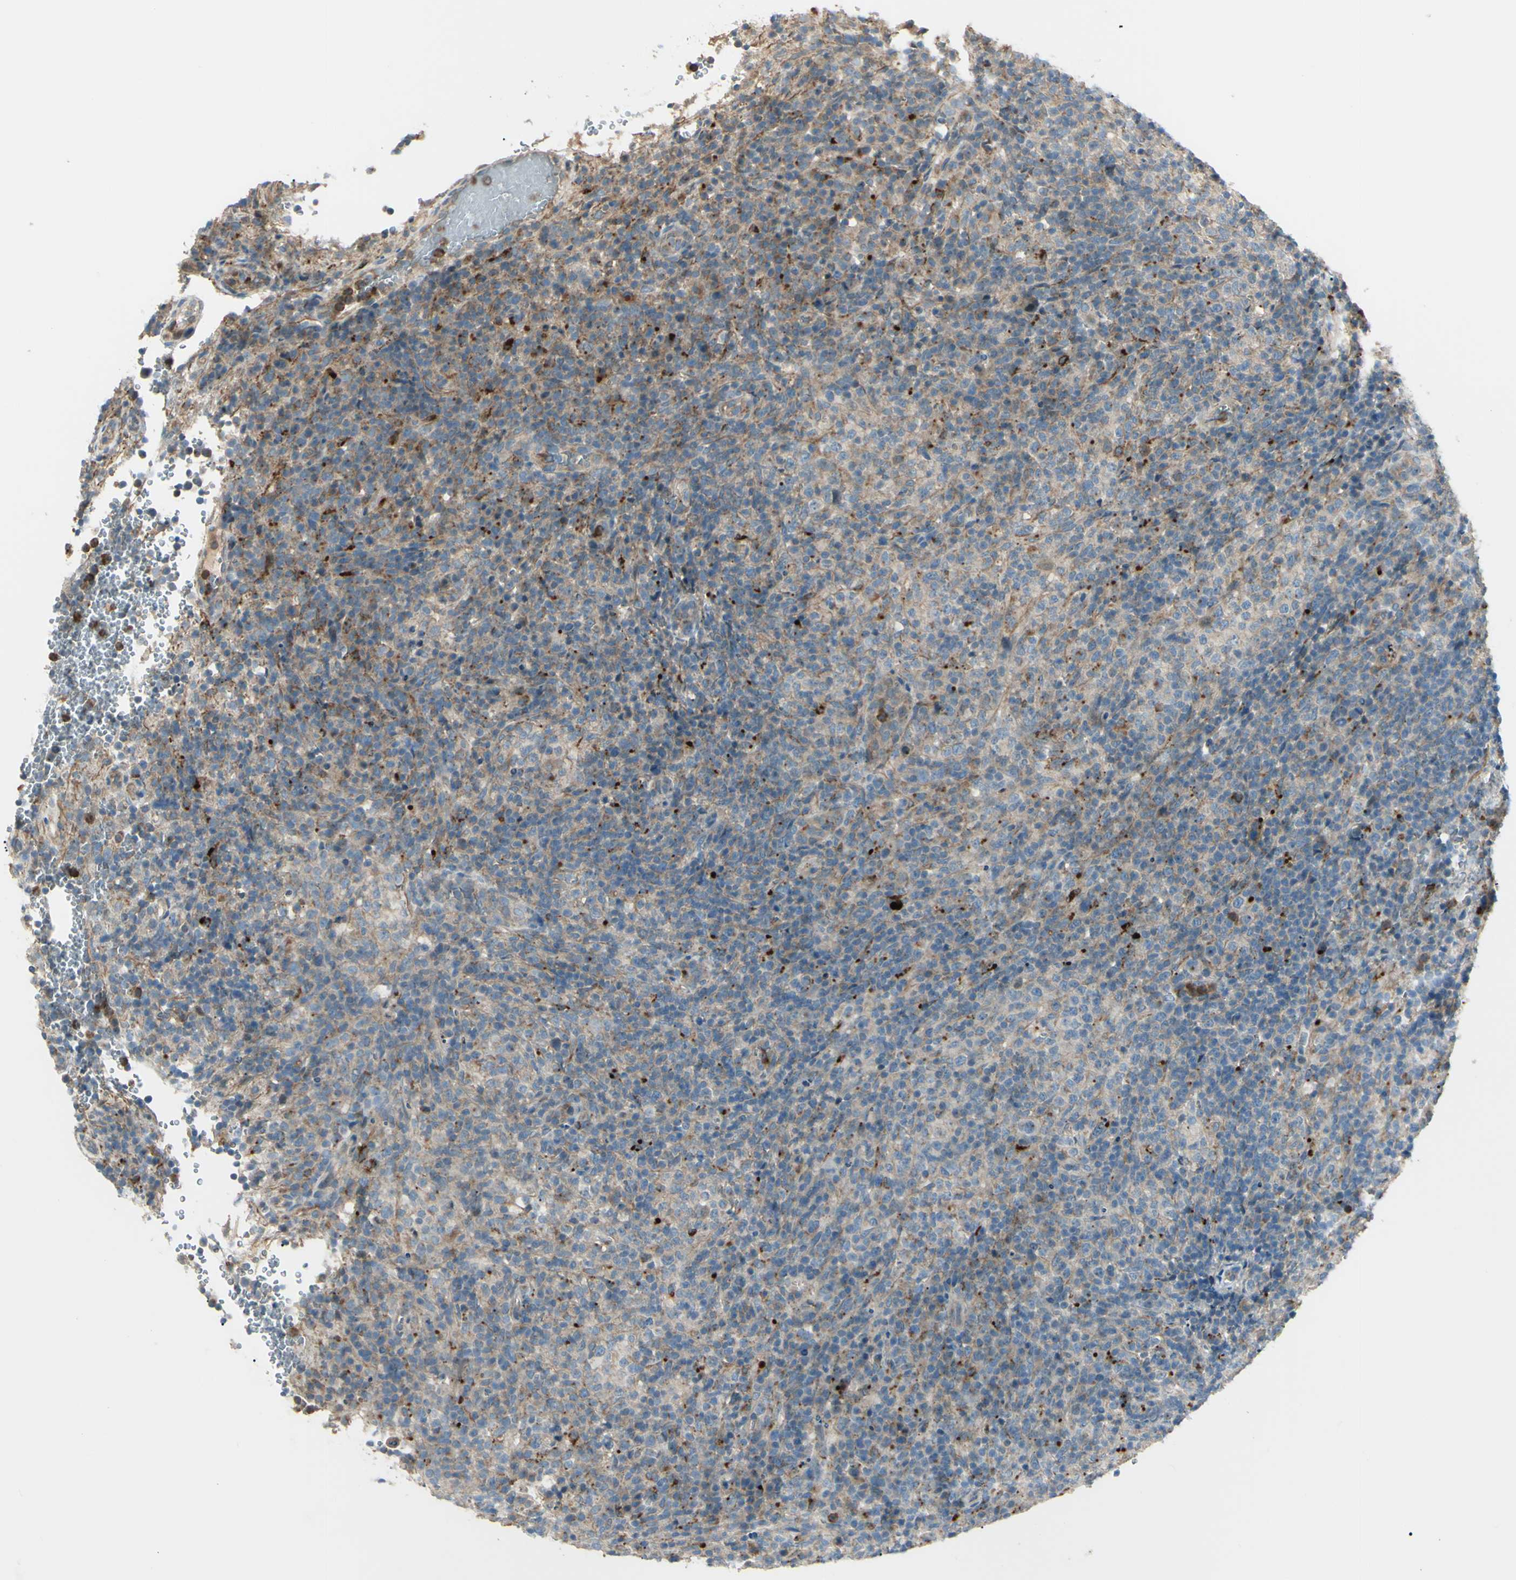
{"staining": {"intensity": "weak", "quantity": "25%-75%", "location": "cytoplasmic/membranous"}, "tissue": "lymphoma", "cell_type": "Tumor cells", "image_type": "cancer", "snomed": [{"axis": "morphology", "description": "Malignant lymphoma, non-Hodgkin's type, High grade"}, {"axis": "topography", "description": "Lymph node"}], "caption": "Immunohistochemical staining of malignant lymphoma, non-Hodgkin's type (high-grade) demonstrates low levels of weak cytoplasmic/membranous protein expression in about 25%-75% of tumor cells.", "gene": "LMTK2", "patient": {"sex": "female", "age": 76}}